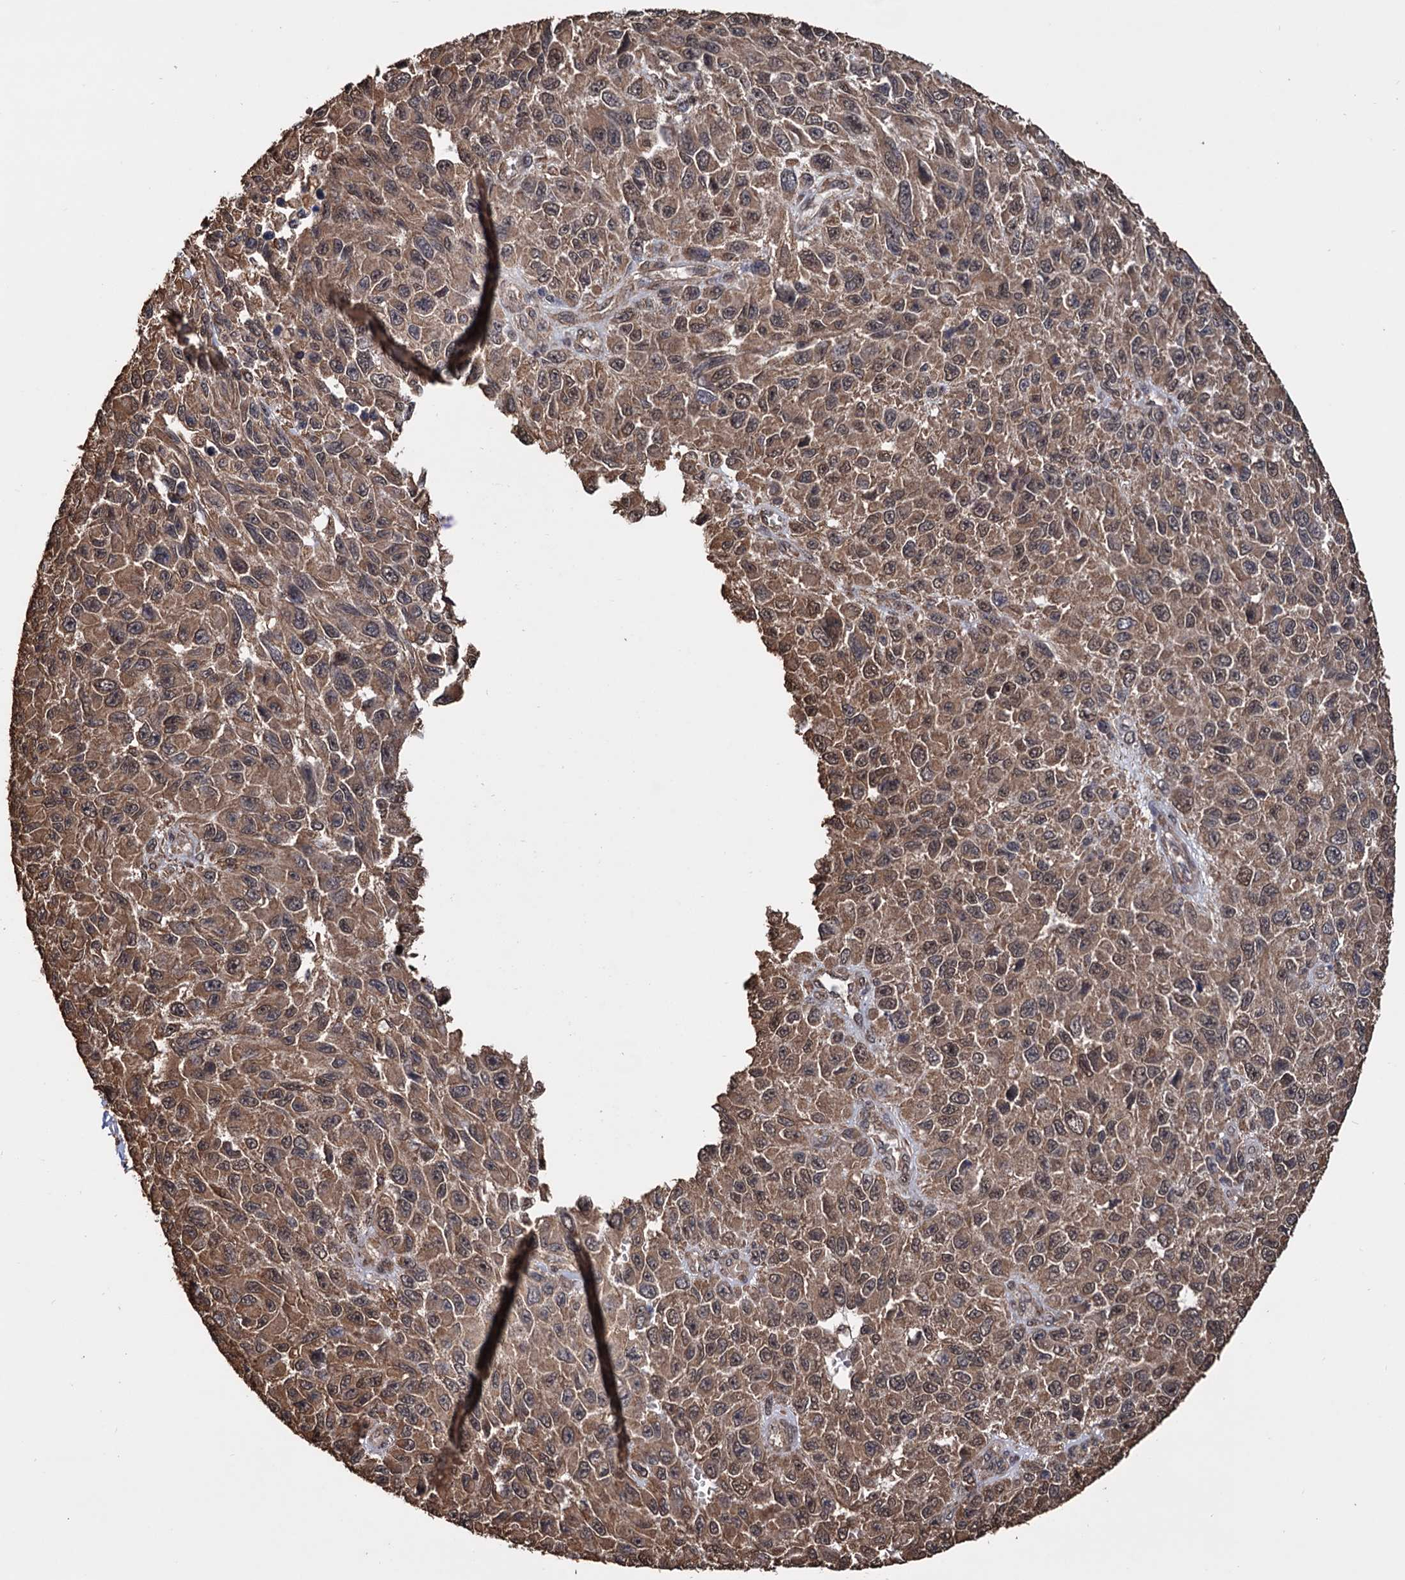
{"staining": {"intensity": "moderate", "quantity": ">75%", "location": "cytoplasmic/membranous,nuclear"}, "tissue": "melanoma", "cell_type": "Tumor cells", "image_type": "cancer", "snomed": [{"axis": "morphology", "description": "Normal tissue, NOS"}, {"axis": "morphology", "description": "Malignant melanoma, NOS"}, {"axis": "topography", "description": "Skin"}], "caption": "DAB (3,3'-diaminobenzidine) immunohistochemical staining of malignant melanoma demonstrates moderate cytoplasmic/membranous and nuclear protein positivity in approximately >75% of tumor cells.", "gene": "TBC1D12", "patient": {"sex": "female", "age": 96}}